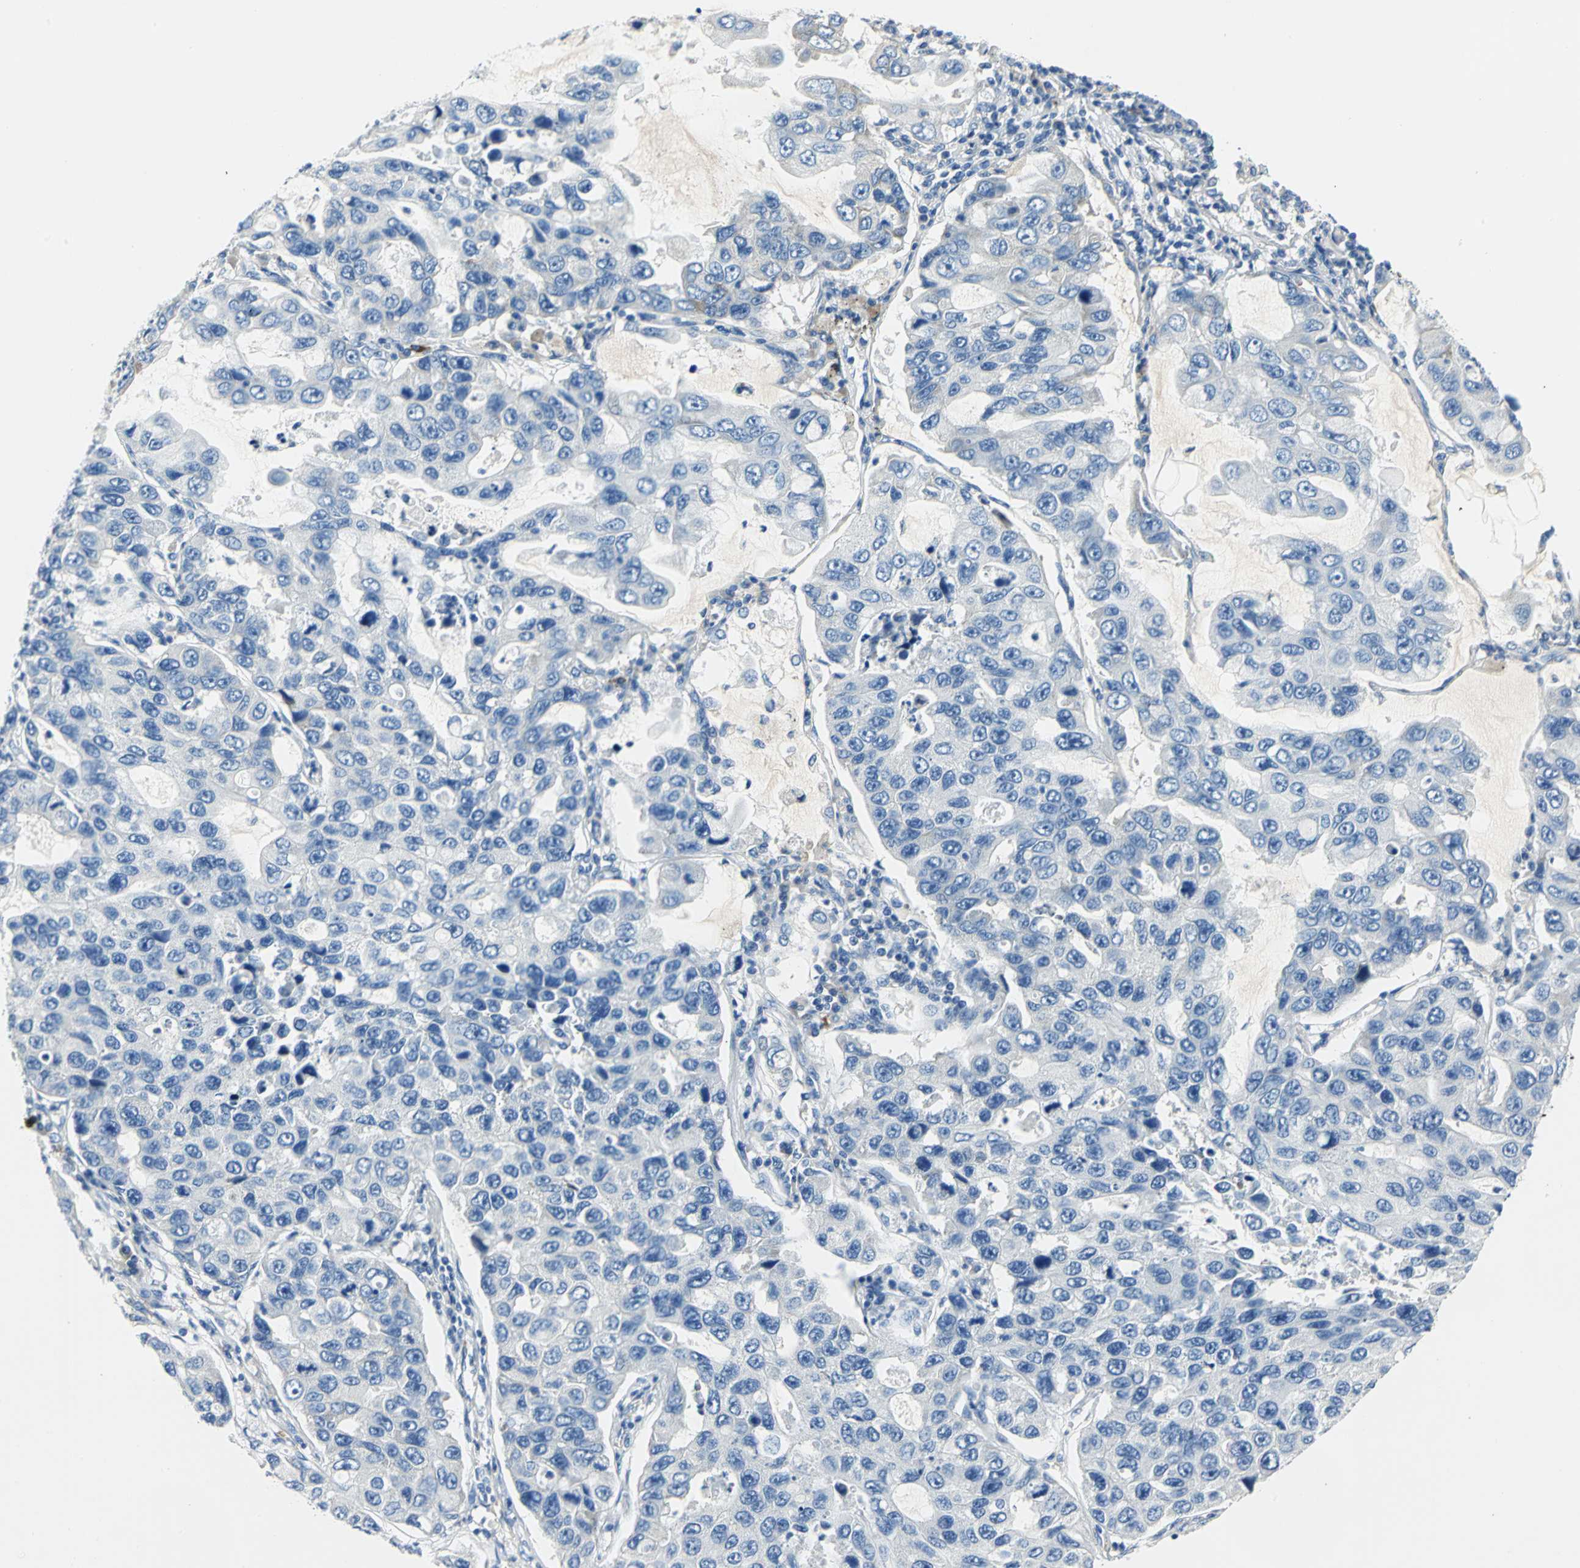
{"staining": {"intensity": "negative", "quantity": "none", "location": "none"}, "tissue": "lung cancer", "cell_type": "Tumor cells", "image_type": "cancer", "snomed": [{"axis": "morphology", "description": "Adenocarcinoma, NOS"}, {"axis": "topography", "description": "Lung"}], "caption": "DAB (3,3'-diaminobenzidine) immunohistochemical staining of human adenocarcinoma (lung) reveals no significant expression in tumor cells.", "gene": "TRIM25", "patient": {"sex": "male", "age": 64}}